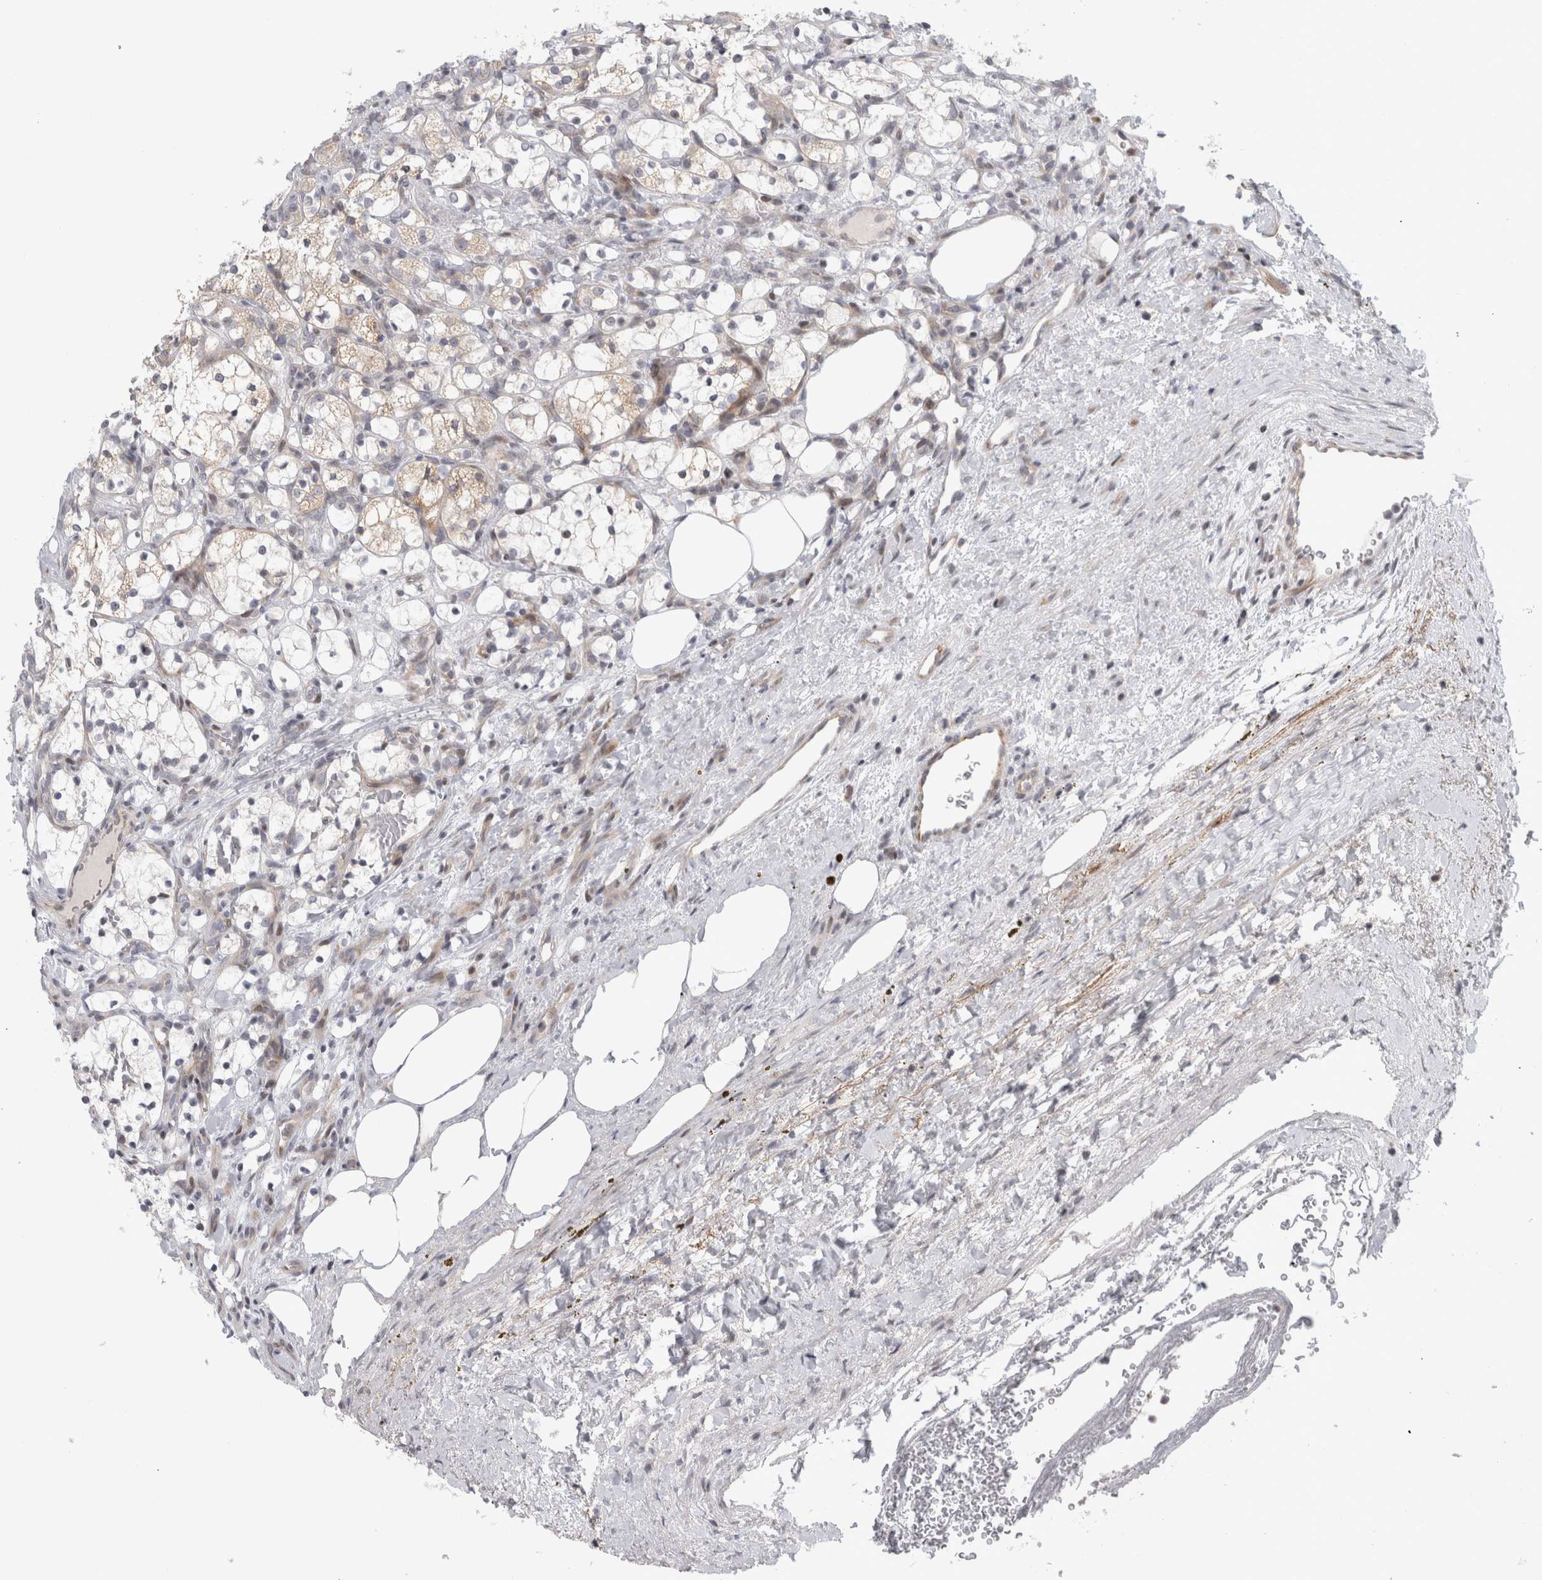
{"staining": {"intensity": "weak", "quantity": "<25%", "location": "cytoplasmic/membranous"}, "tissue": "renal cancer", "cell_type": "Tumor cells", "image_type": "cancer", "snomed": [{"axis": "morphology", "description": "Adenocarcinoma, NOS"}, {"axis": "topography", "description": "Kidney"}], "caption": "Tumor cells are negative for brown protein staining in renal adenocarcinoma.", "gene": "UTP25", "patient": {"sex": "female", "age": 69}}